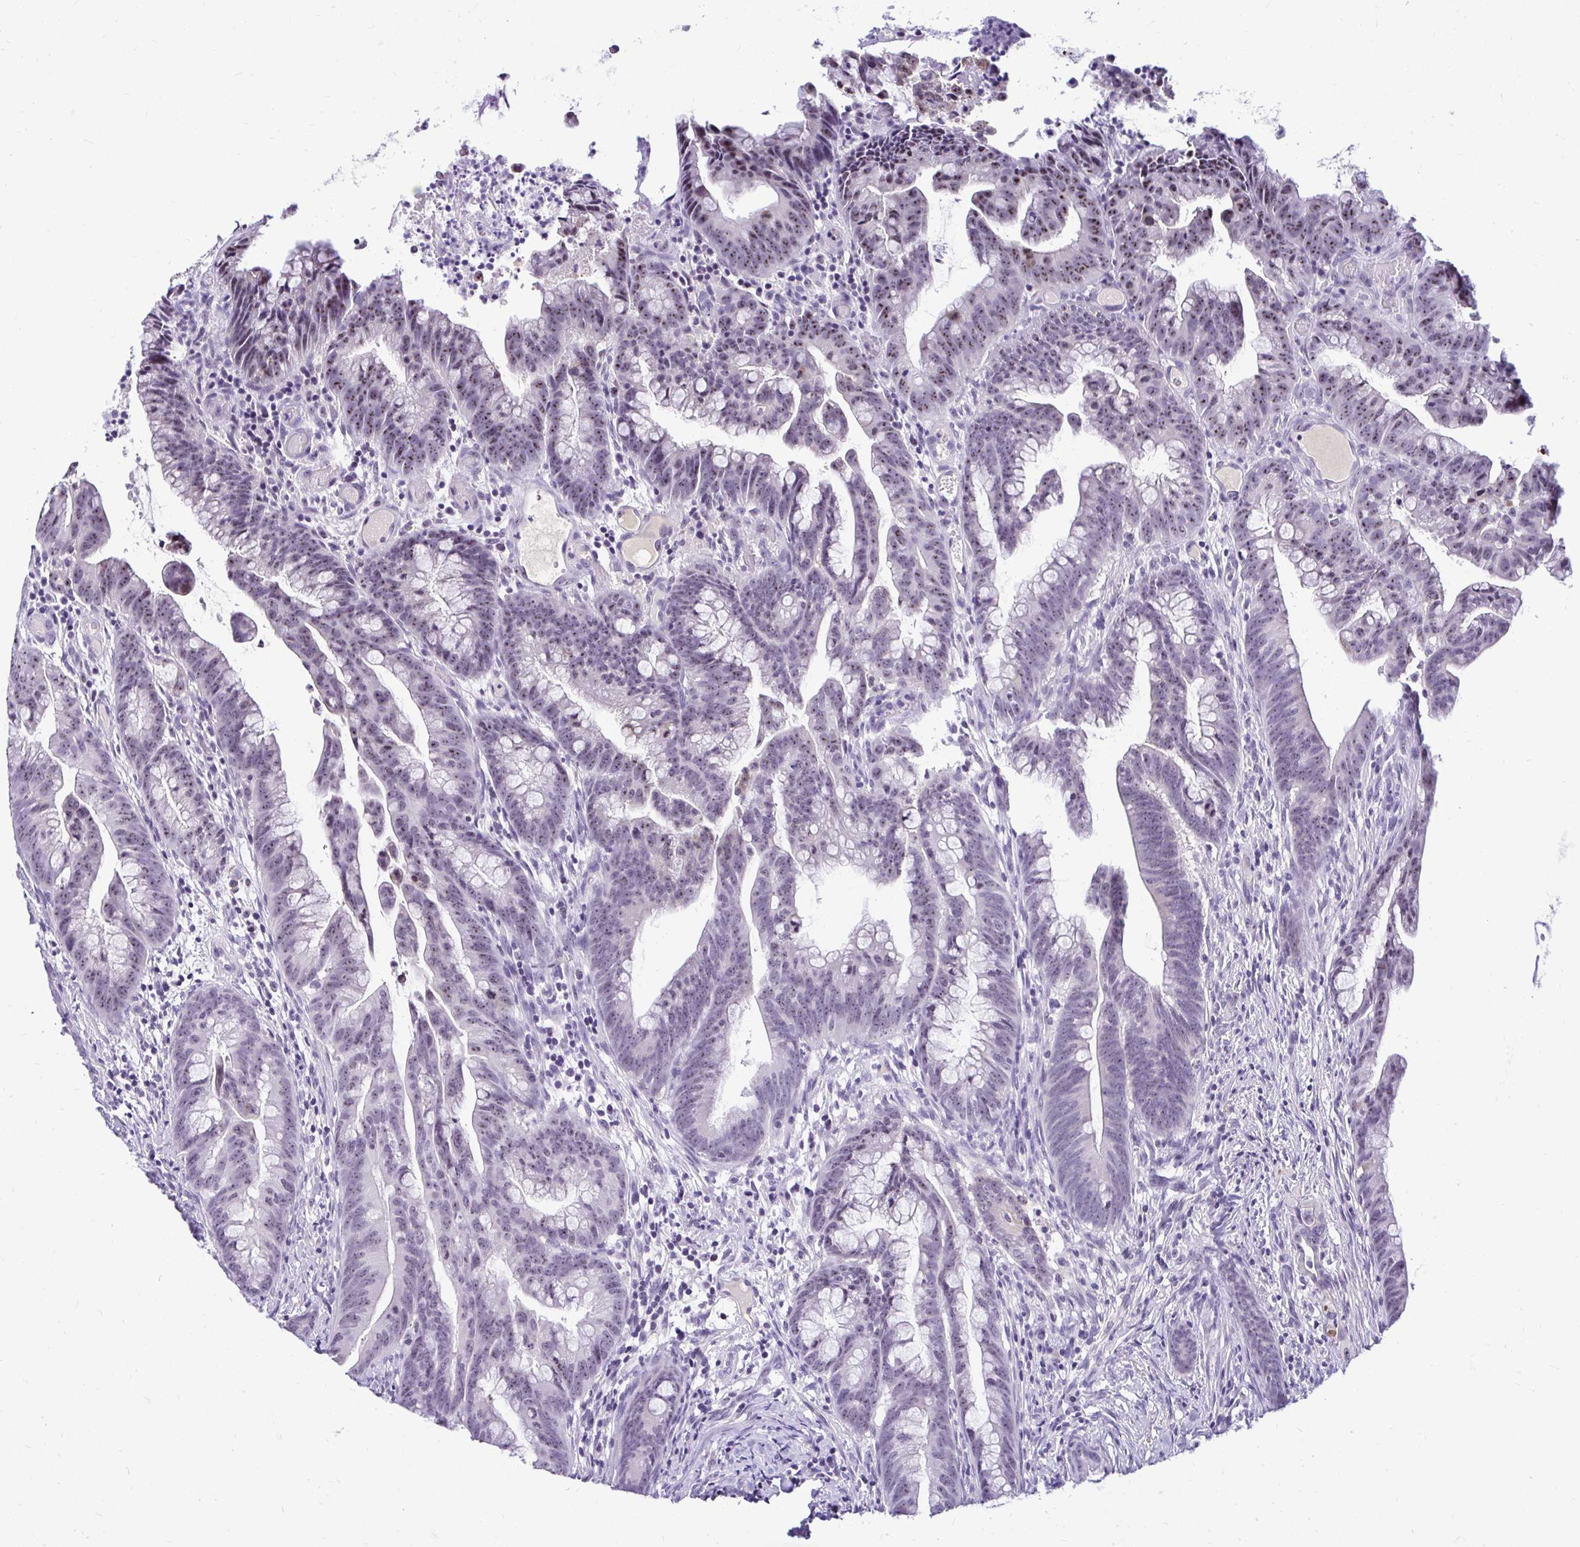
{"staining": {"intensity": "moderate", "quantity": "25%-75%", "location": "nuclear"}, "tissue": "colorectal cancer", "cell_type": "Tumor cells", "image_type": "cancer", "snomed": [{"axis": "morphology", "description": "Adenocarcinoma, NOS"}, {"axis": "topography", "description": "Colon"}], "caption": "Protein analysis of colorectal cancer (adenocarcinoma) tissue reveals moderate nuclear expression in approximately 25%-75% of tumor cells.", "gene": "NIFK", "patient": {"sex": "male", "age": 62}}